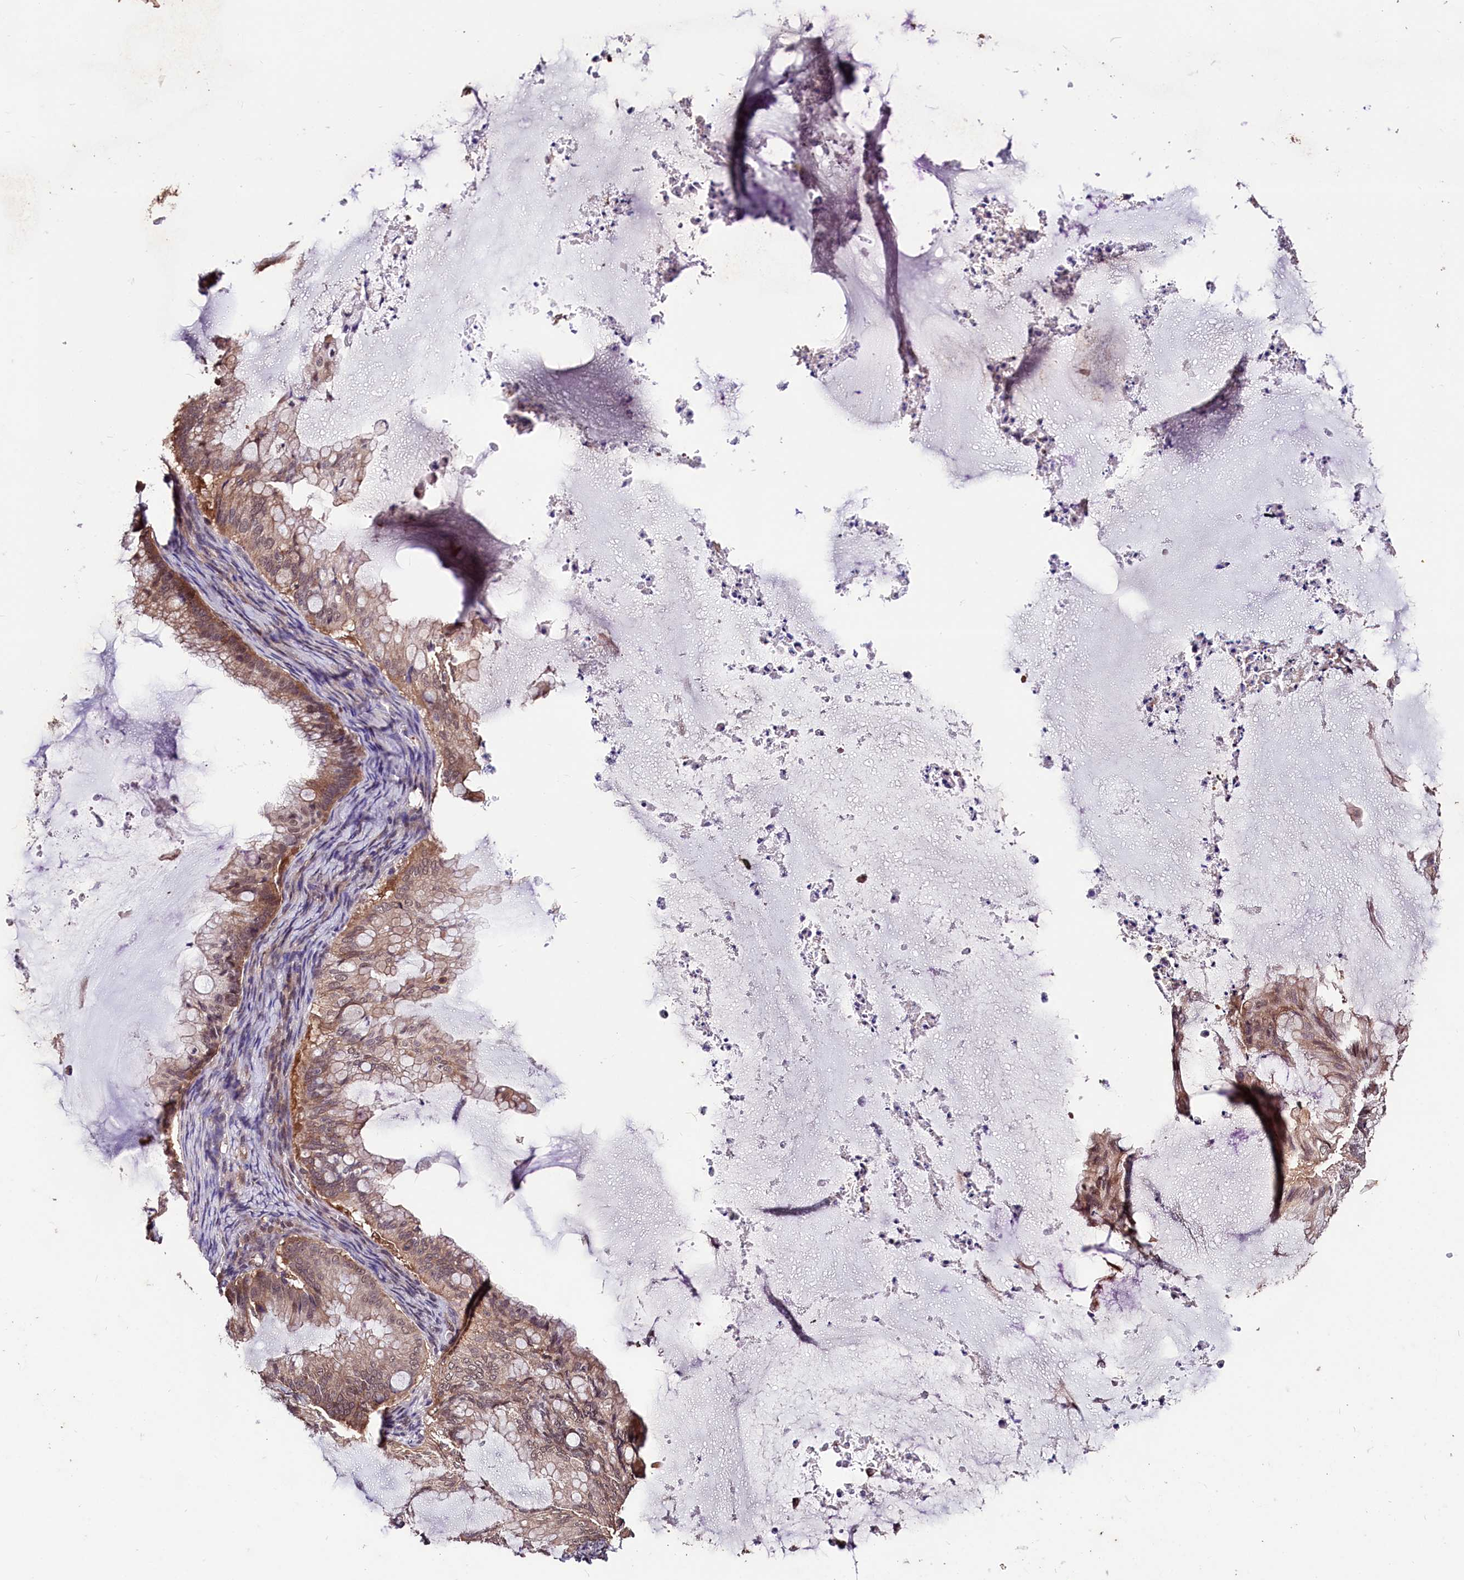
{"staining": {"intensity": "moderate", "quantity": "25%-75%", "location": "cytoplasmic/membranous,nuclear"}, "tissue": "ovarian cancer", "cell_type": "Tumor cells", "image_type": "cancer", "snomed": [{"axis": "morphology", "description": "Cystadenocarcinoma, mucinous, NOS"}, {"axis": "topography", "description": "Ovary"}], "caption": "Protein analysis of mucinous cystadenocarcinoma (ovarian) tissue shows moderate cytoplasmic/membranous and nuclear expression in about 25%-75% of tumor cells.", "gene": "KLRB1", "patient": {"sex": "female", "age": 71}}